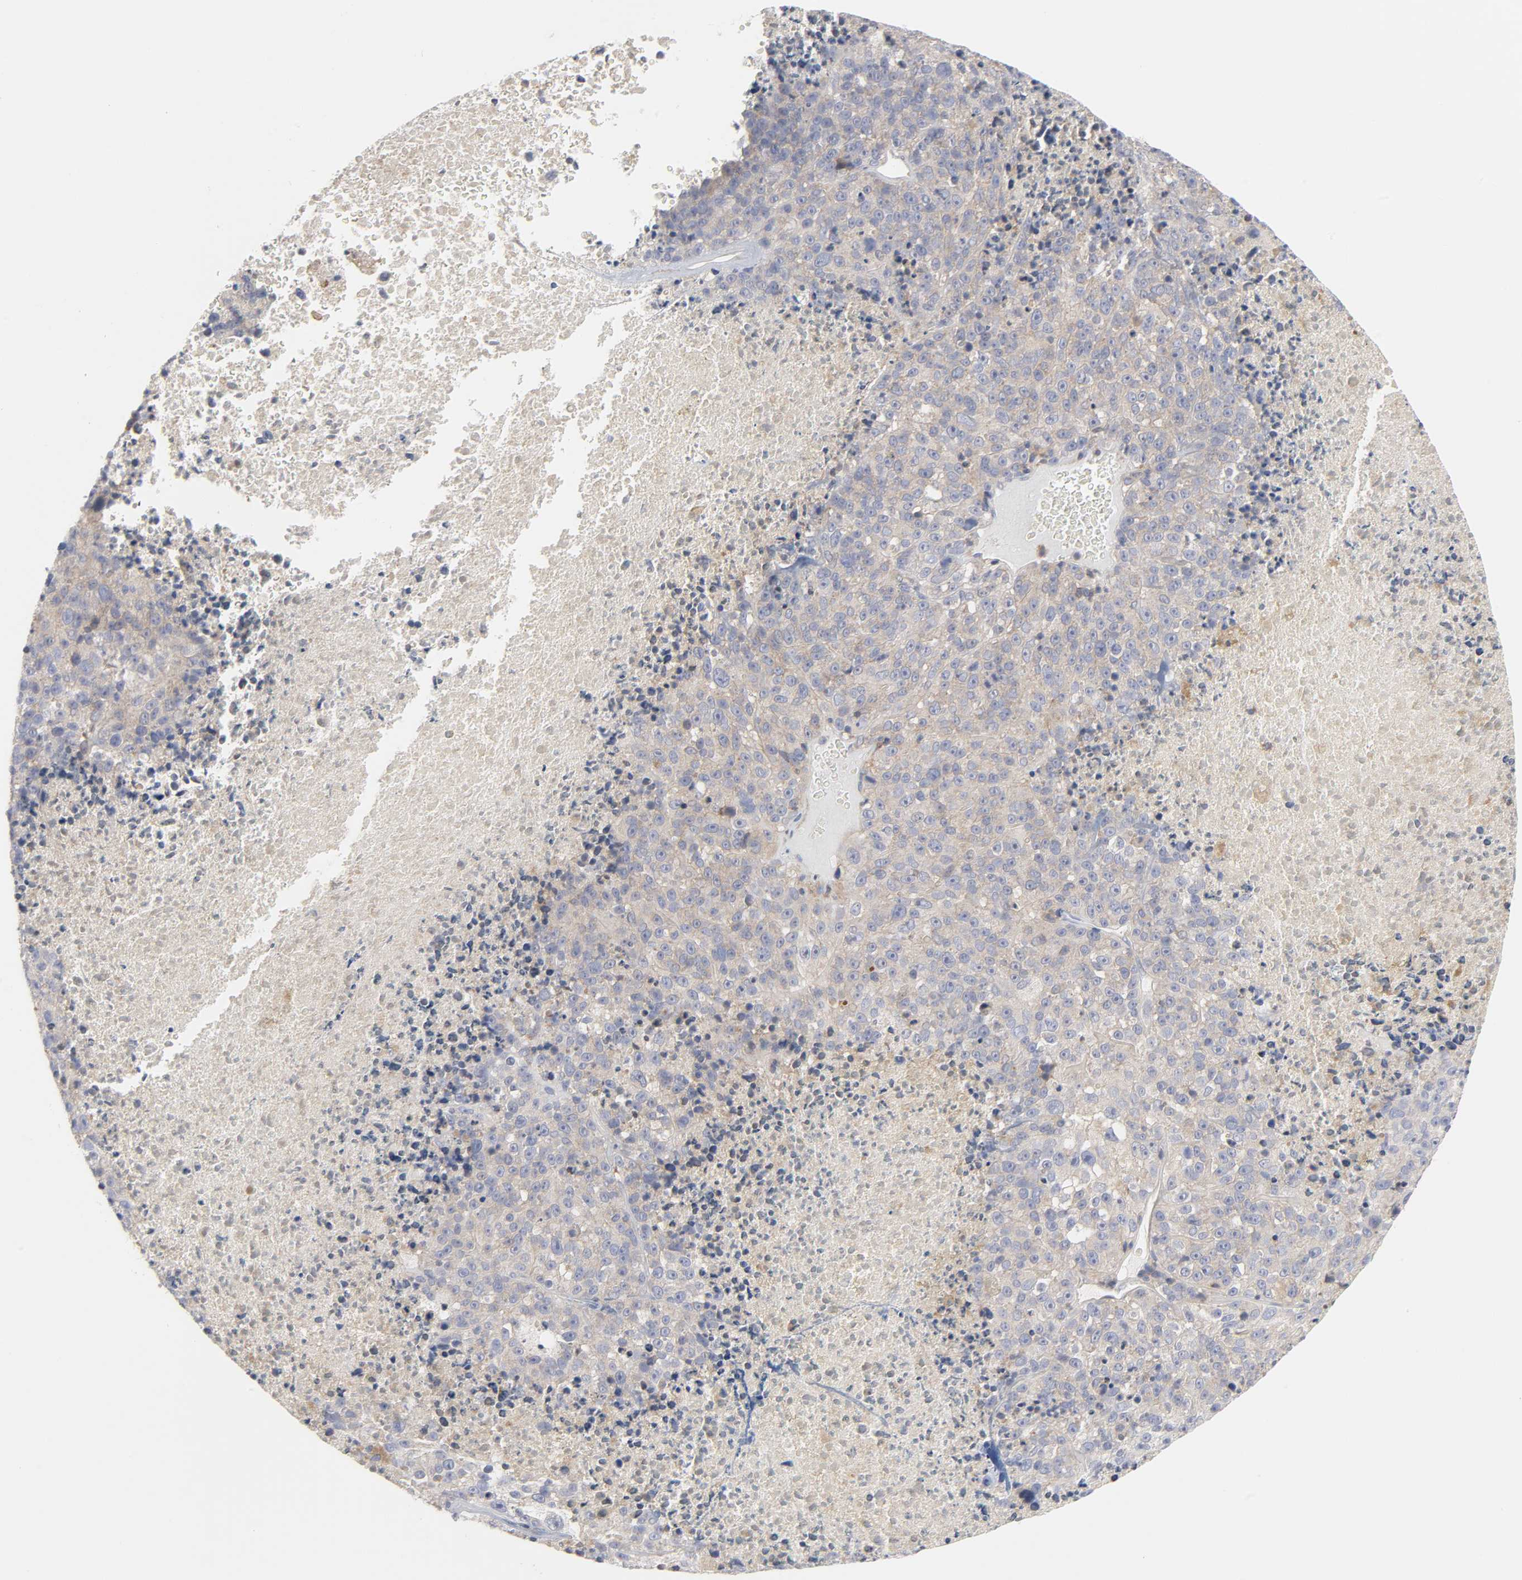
{"staining": {"intensity": "negative", "quantity": "none", "location": "none"}, "tissue": "melanoma", "cell_type": "Tumor cells", "image_type": "cancer", "snomed": [{"axis": "morphology", "description": "Malignant melanoma, Metastatic site"}, {"axis": "topography", "description": "Cerebral cortex"}], "caption": "Tumor cells show no significant expression in melanoma.", "gene": "ROCK1", "patient": {"sex": "female", "age": 52}}